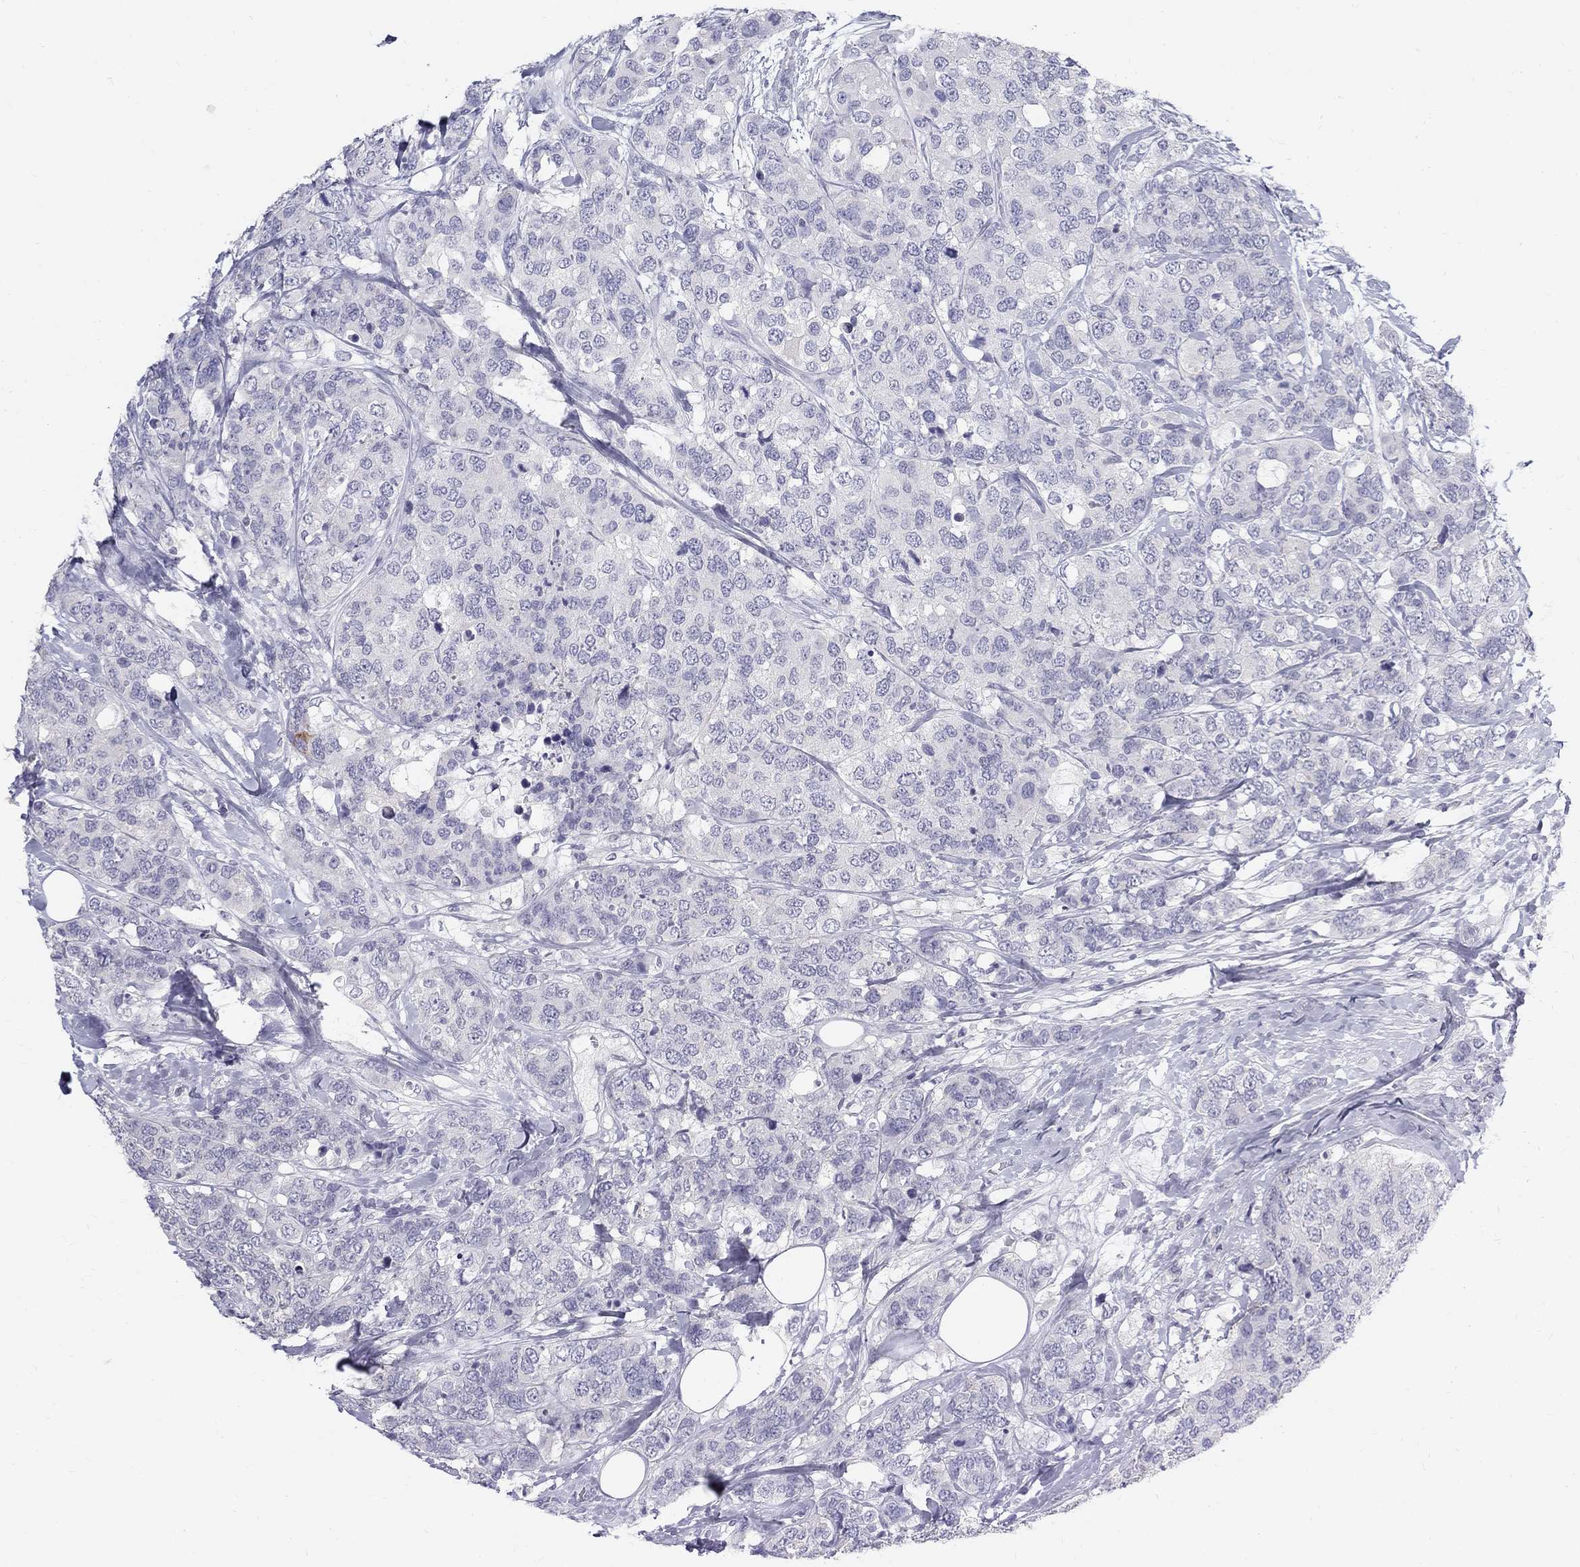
{"staining": {"intensity": "negative", "quantity": "none", "location": "none"}, "tissue": "breast cancer", "cell_type": "Tumor cells", "image_type": "cancer", "snomed": [{"axis": "morphology", "description": "Lobular carcinoma"}, {"axis": "topography", "description": "Breast"}], "caption": "DAB immunohistochemical staining of human breast cancer displays no significant positivity in tumor cells.", "gene": "MAGEB6", "patient": {"sex": "female", "age": 59}}